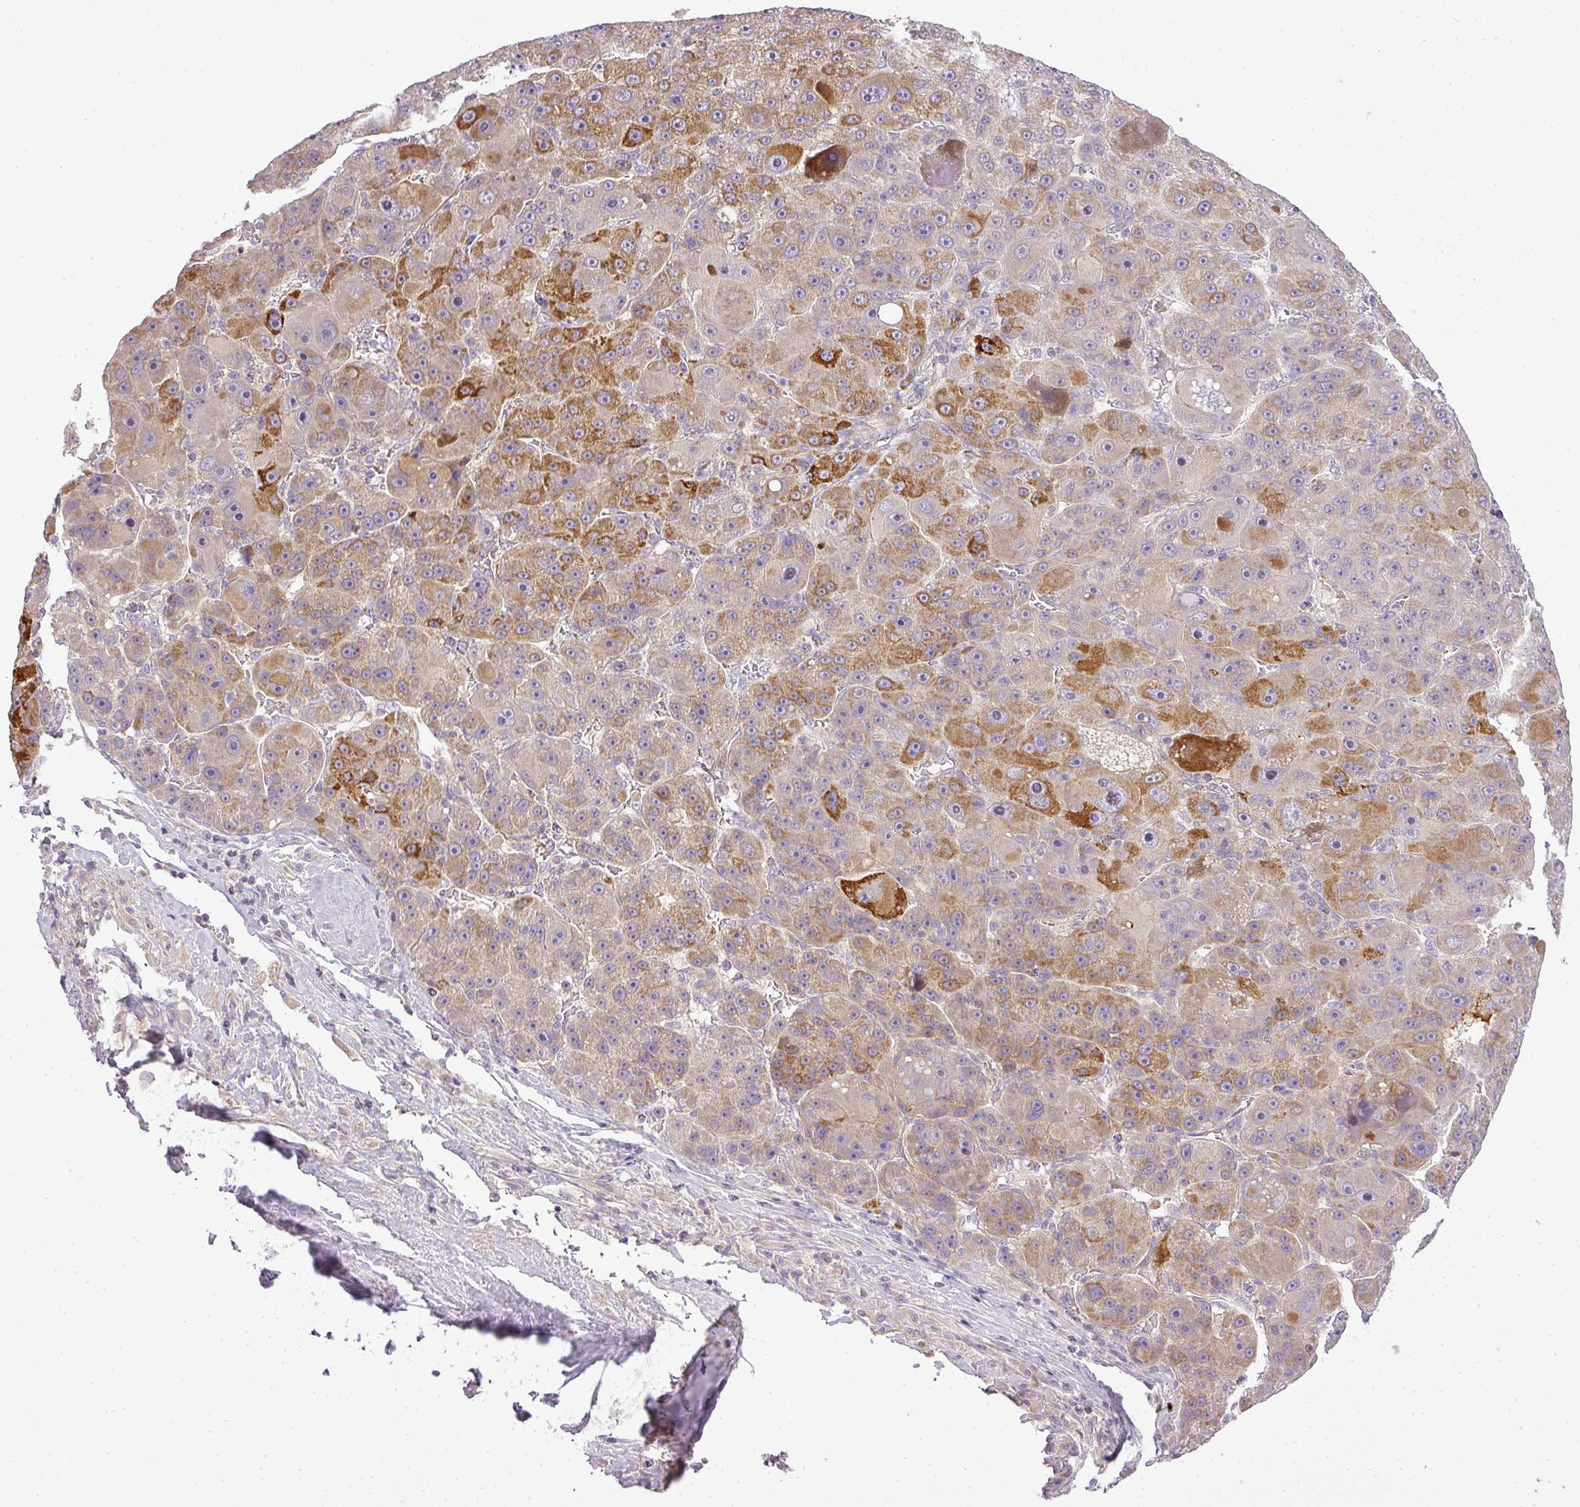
{"staining": {"intensity": "moderate", "quantity": "25%-75%", "location": "cytoplasmic/membranous"}, "tissue": "liver cancer", "cell_type": "Tumor cells", "image_type": "cancer", "snomed": [{"axis": "morphology", "description": "Carcinoma, Hepatocellular, NOS"}, {"axis": "topography", "description": "Liver"}], "caption": "There is medium levels of moderate cytoplasmic/membranous positivity in tumor cells of liver cancer, as demonstrated by immunohistochemical staining (brown color).", "gene": "ZDHHC1", "patient": {"sex": "male", "age": 76}}